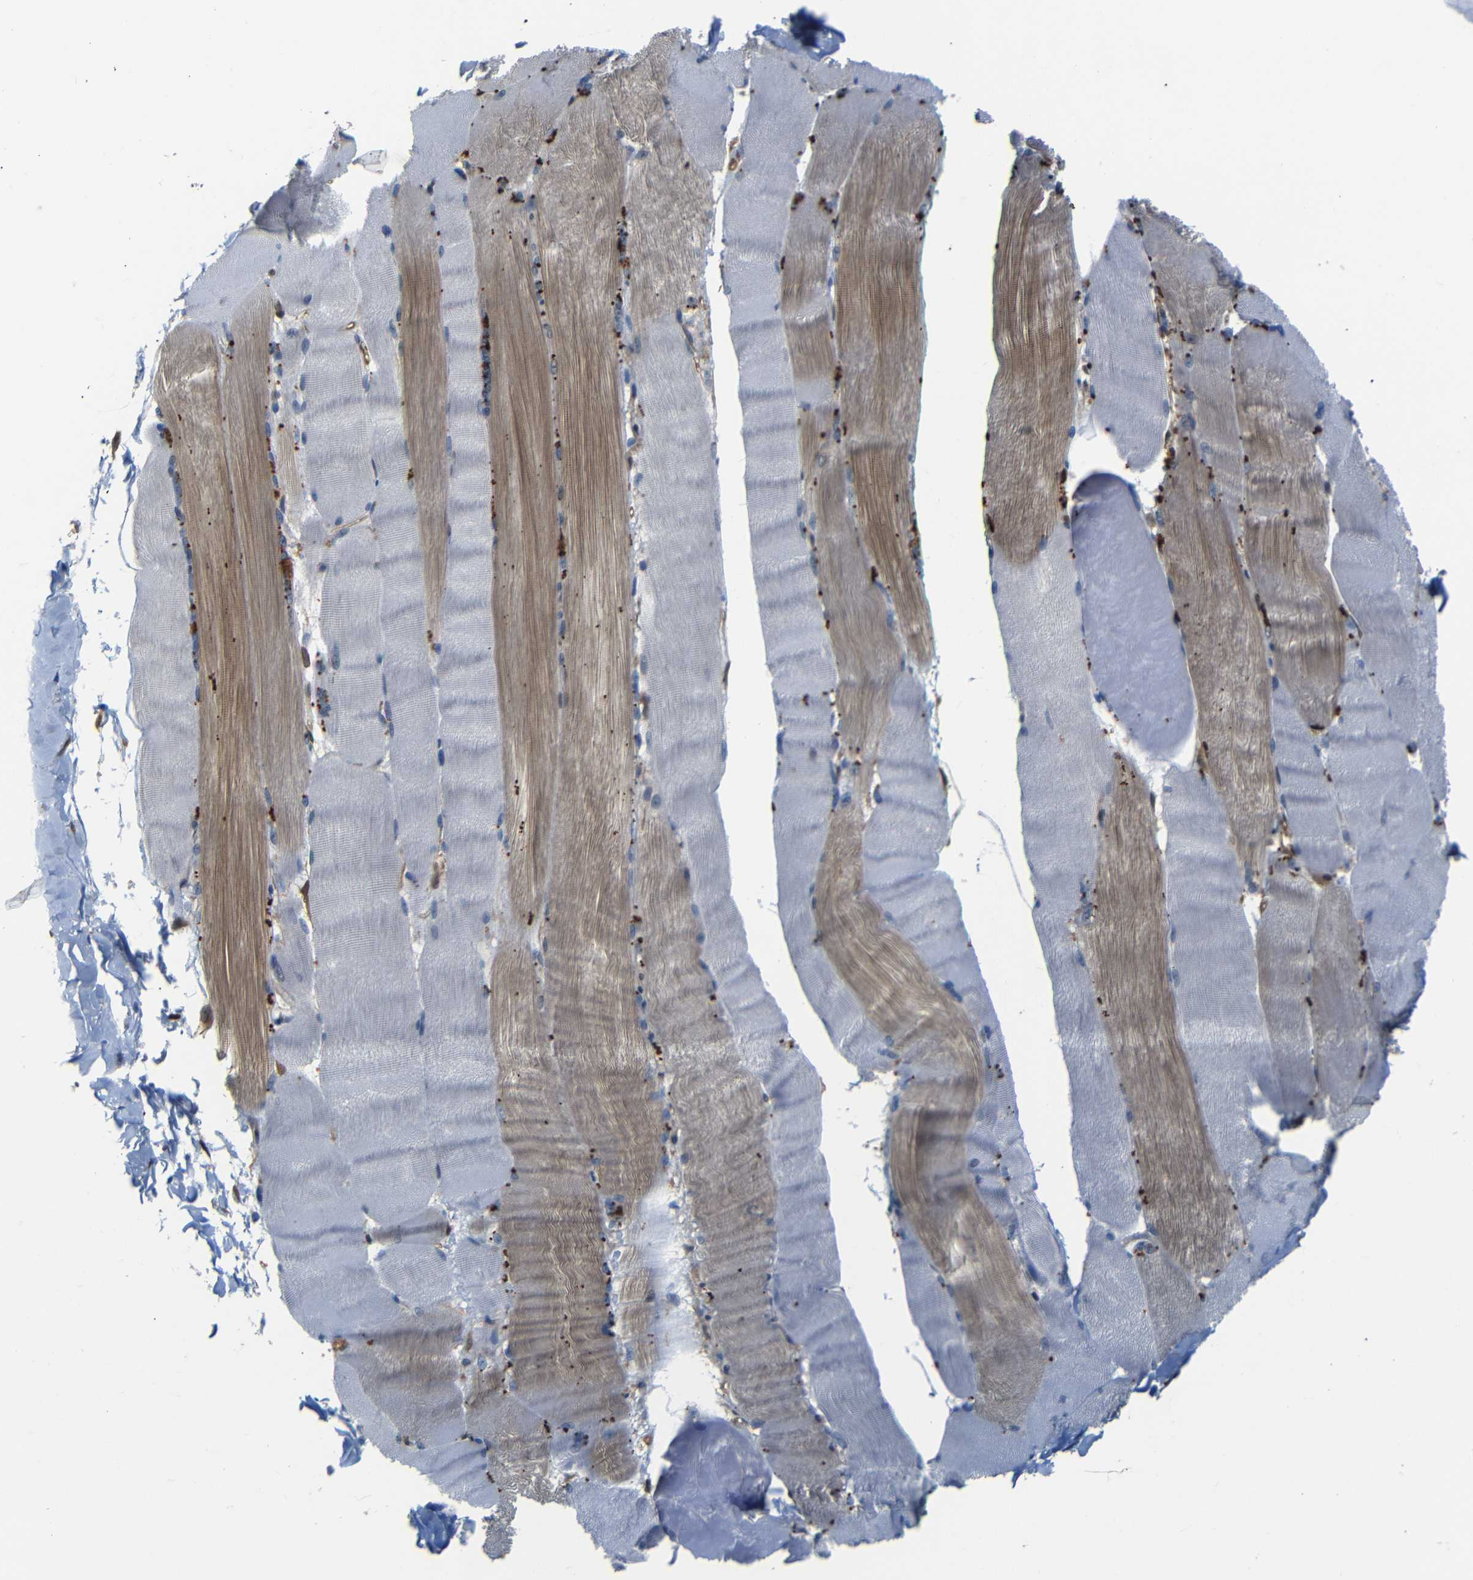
{"staining": {"intensity": "moderate", "quantity": "25%-75%", "location": "cytoplasmic/membranous"}, "tissue": "skeletal muscle", "cell_type": "Myocytes", "image_type": "normal", "snomed": [{"axis": "morphology", "description": "Normal tissue, NOS"}, {"axis": "topography", "description": "Skin"}, {"axis": "topography", "description": "Skeletal muscle"}], "caption": "Skeletal muscle stained with immunohistochemistry exhibits moderate cytoplasmic/membranous positivity in about 25%-75% of myocytes.", "gene": "YAP1", "patient": {"sex": "male", "age": 83}}